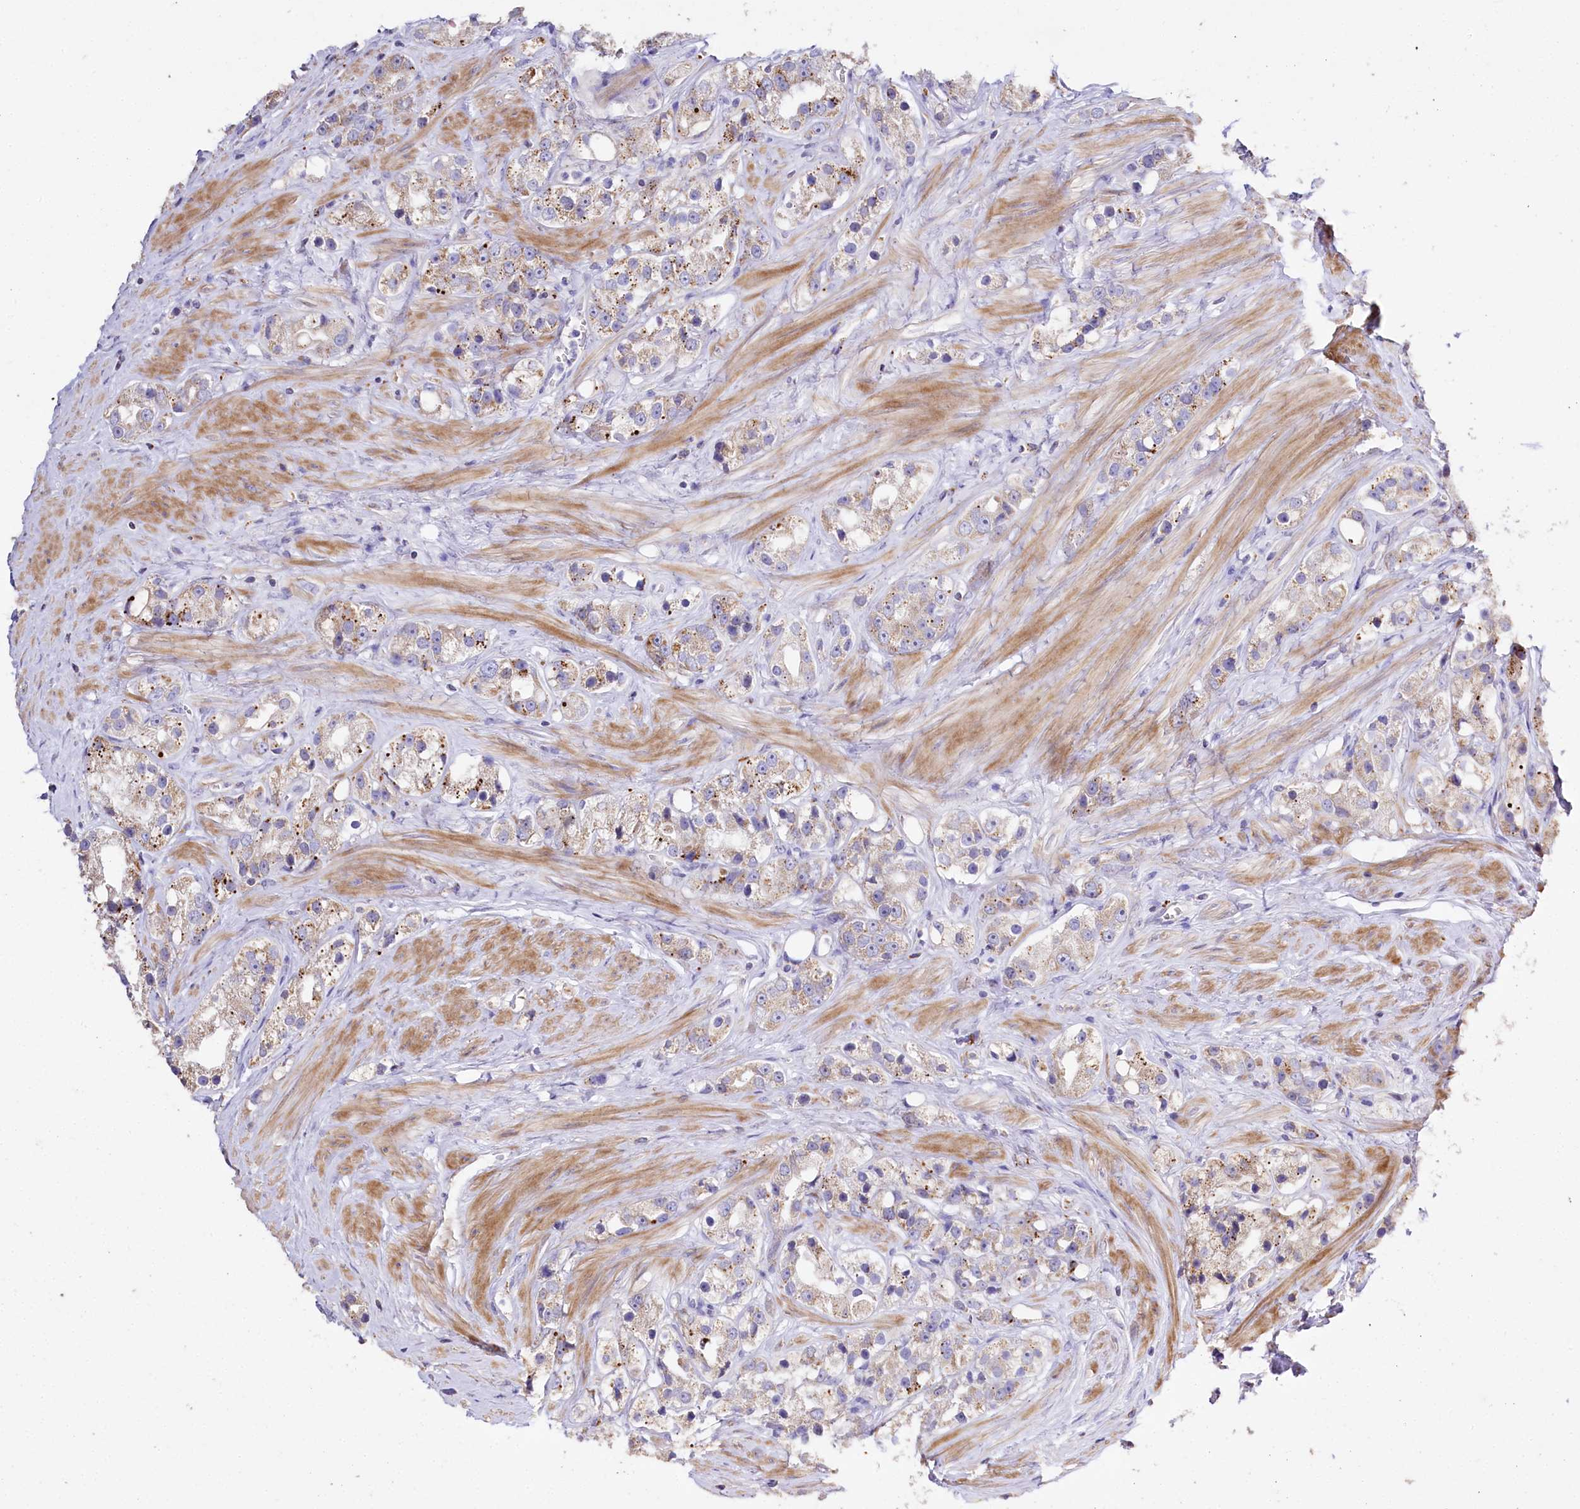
{"staining": {"intensity": "weak", "quantity": "25%-75%", "location": "cytoplasmic/membranous"}, "tissue": "prostate cancer", "cell_type": "Tumor cells", "image_type": "cancer", "snomed": [{"axis": "morphology", "description": "Adenocarcinoma, NOS"}, {"axis": "topography", "description": "Prostate"}], "caption": "Protein analysis of prostate cancer (adenocarcinoma) tissue demonstrates weak cytoplasmic/membranous positivity in approximately 25%-75% of tumor cells.", "gene": "PTER", "patient": {"sex": "male", "age": 79}}